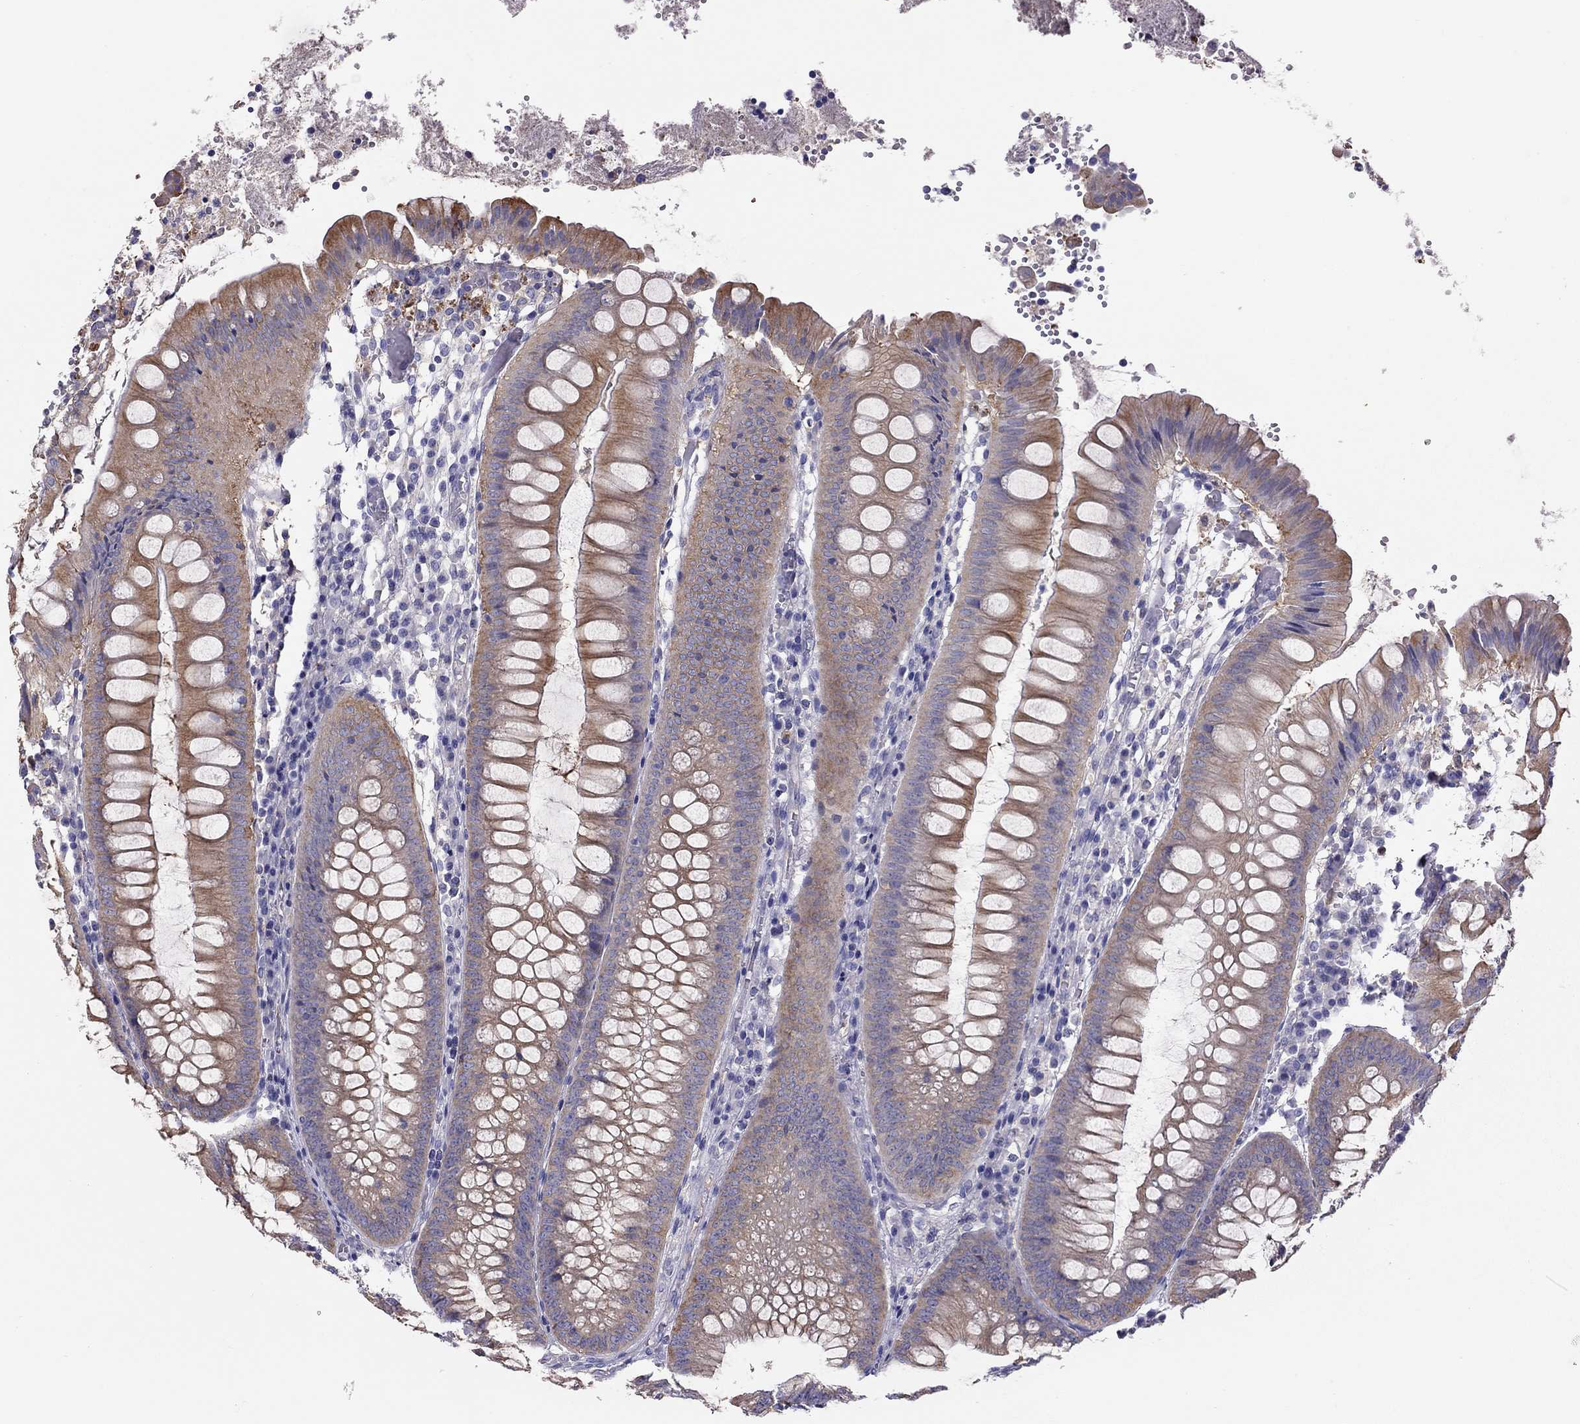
{"staining": {"intensity": "moderate", "quantity": "25%-75%", "location": "cytoplasmic/membranous"}, "tissue": "appendix", "cell_type": "Glandular cells", "image_type": "normal", "snomed": [{"axis": "morphology", "description": "Normal tissue, NOS"}, {"axis": "morphology", "description": "Inflammation, NOS"}, {"axis": "topography", "description": "Appendix"}], "caption": "Appendix stained with DAB immunohistochemistry (IHC) exhibits medium levels of moderate cytoplasmic/membranous expression in about 25%-75% of glandular cells.", "gene": "ALOX15B", "patient": {"sex": "male", "age": 16}}